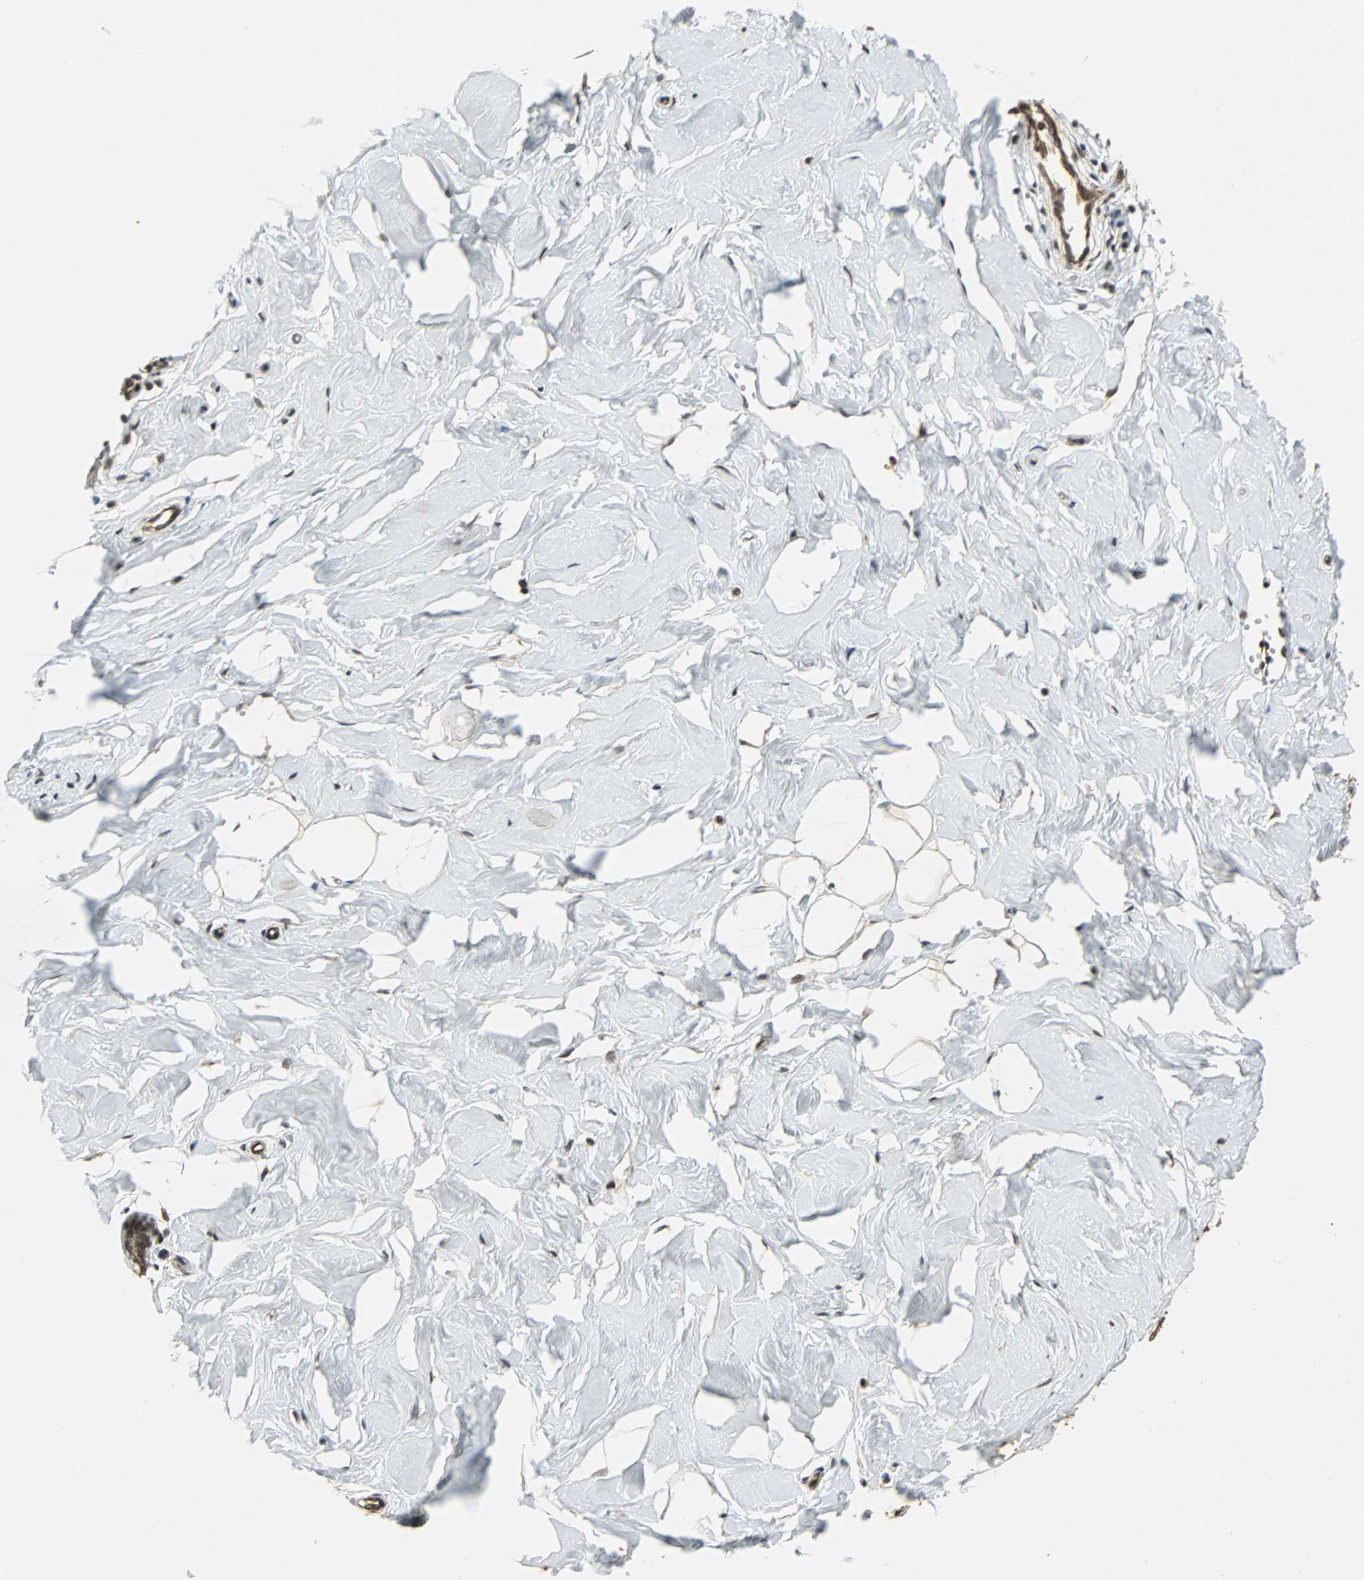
{"staining": {"intensity": "weak", "quantity": ">75%", "location": "cytoplasmic/membranous"}, "tissue": "breast", "cell_type": "Adipocytes", "image_type": "normal", "snomed": [{"axis": "morphology", "description": "Normal tissue, NOS"}, {"axis": "topography", "description": "Breast"}], "caption": "IHC image of unremarkable human breast stained for a protein (brown), which demonstrates low levels of weak cytoplasmic/membranous positivity in approximately >75% of adipocytes.", "gene": "MED4", "patient": {"sex": "female", "age": 23}}